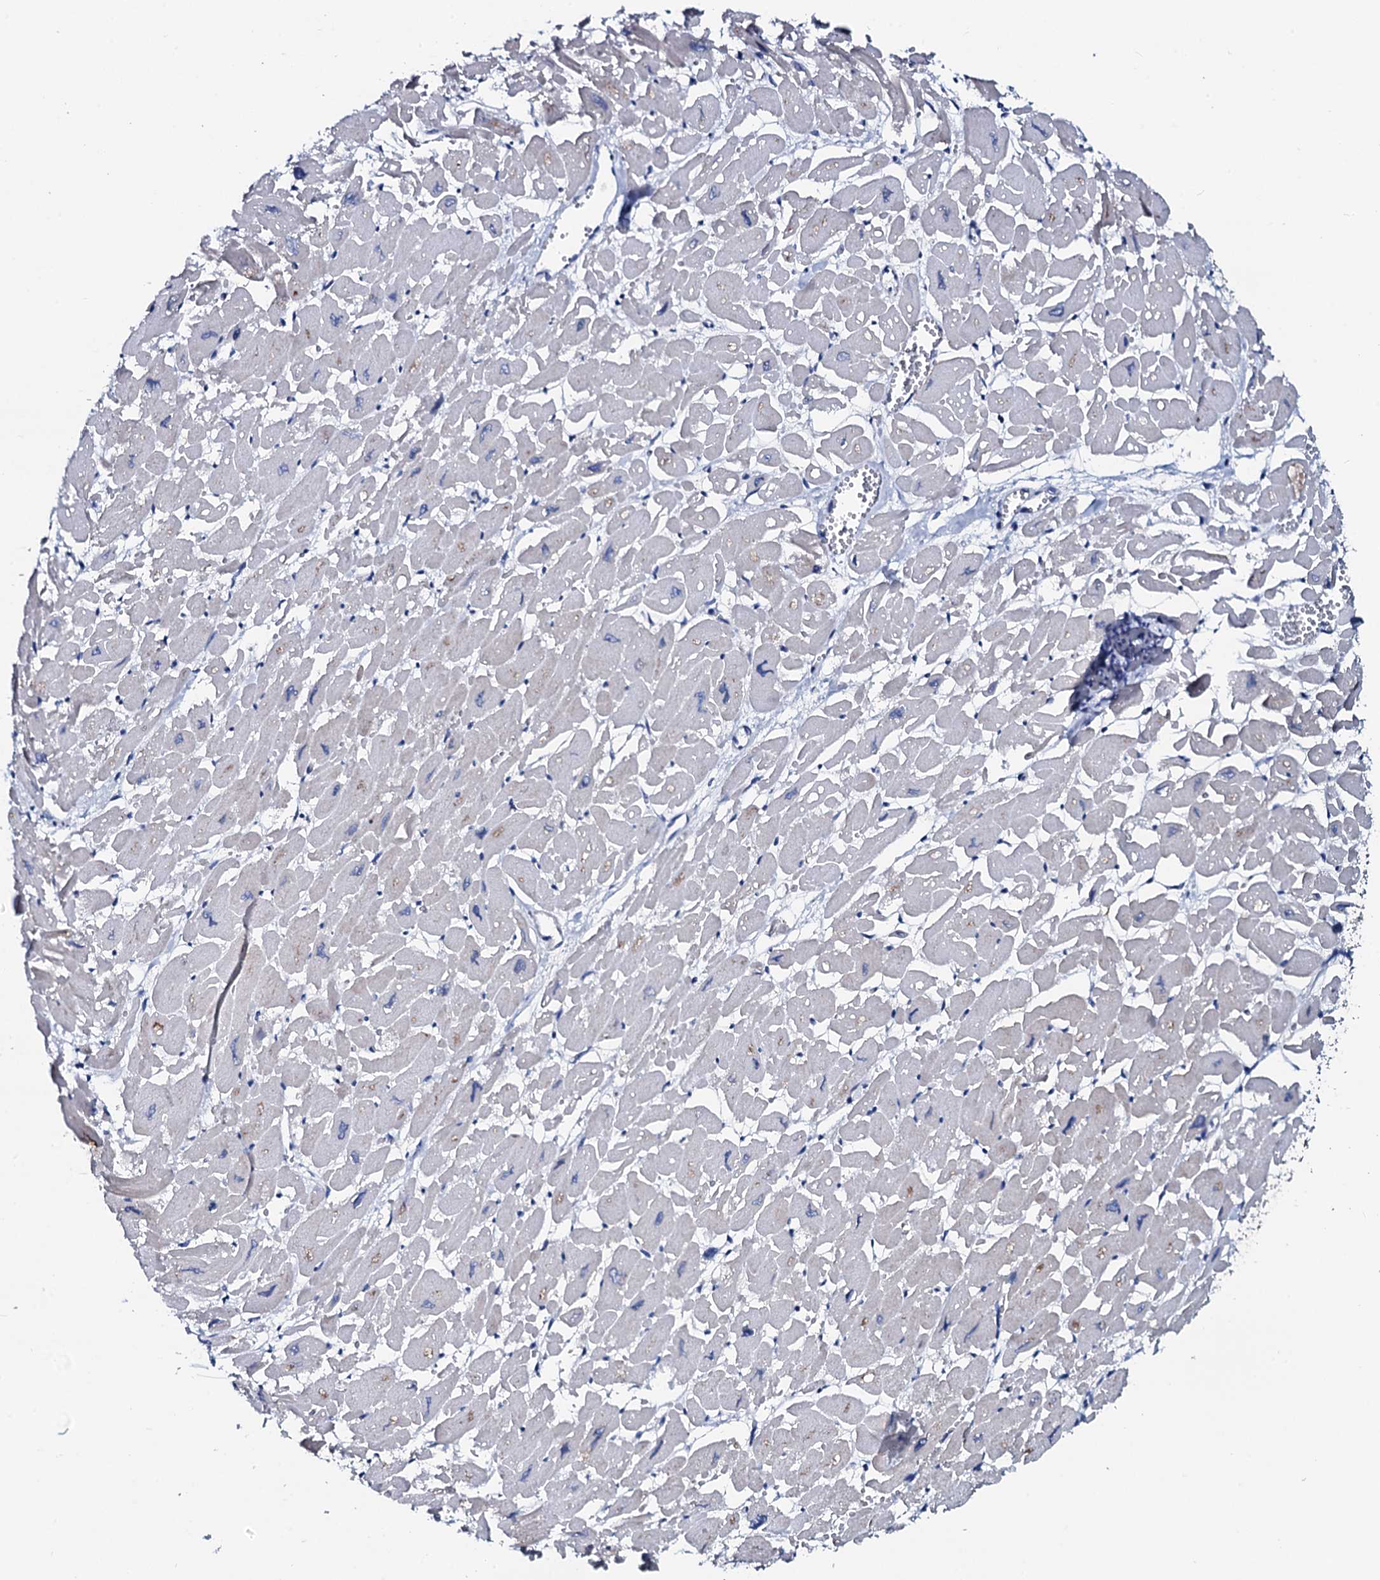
{"staining": {"intensity": "negative", "quantity": "none", "location": "none"}, "tissue": "heart muscle", "cell_type": "Cardiomyocytes", "image_type": "normal", "snomed": [{"axis": "morphology", "description": "Normal tissue, NOS"}, {"axis": "topography", "description": "Heart"}], "caption": "This image is of benign heart muscle stained with immunohistochemistry (IHC) to label a protein in brown with the nuclei are counter-stained blue. There is no staining in cardiomyocytes.", "gene": "GYS2", "patient": {"sex": "male", "age": 54}}